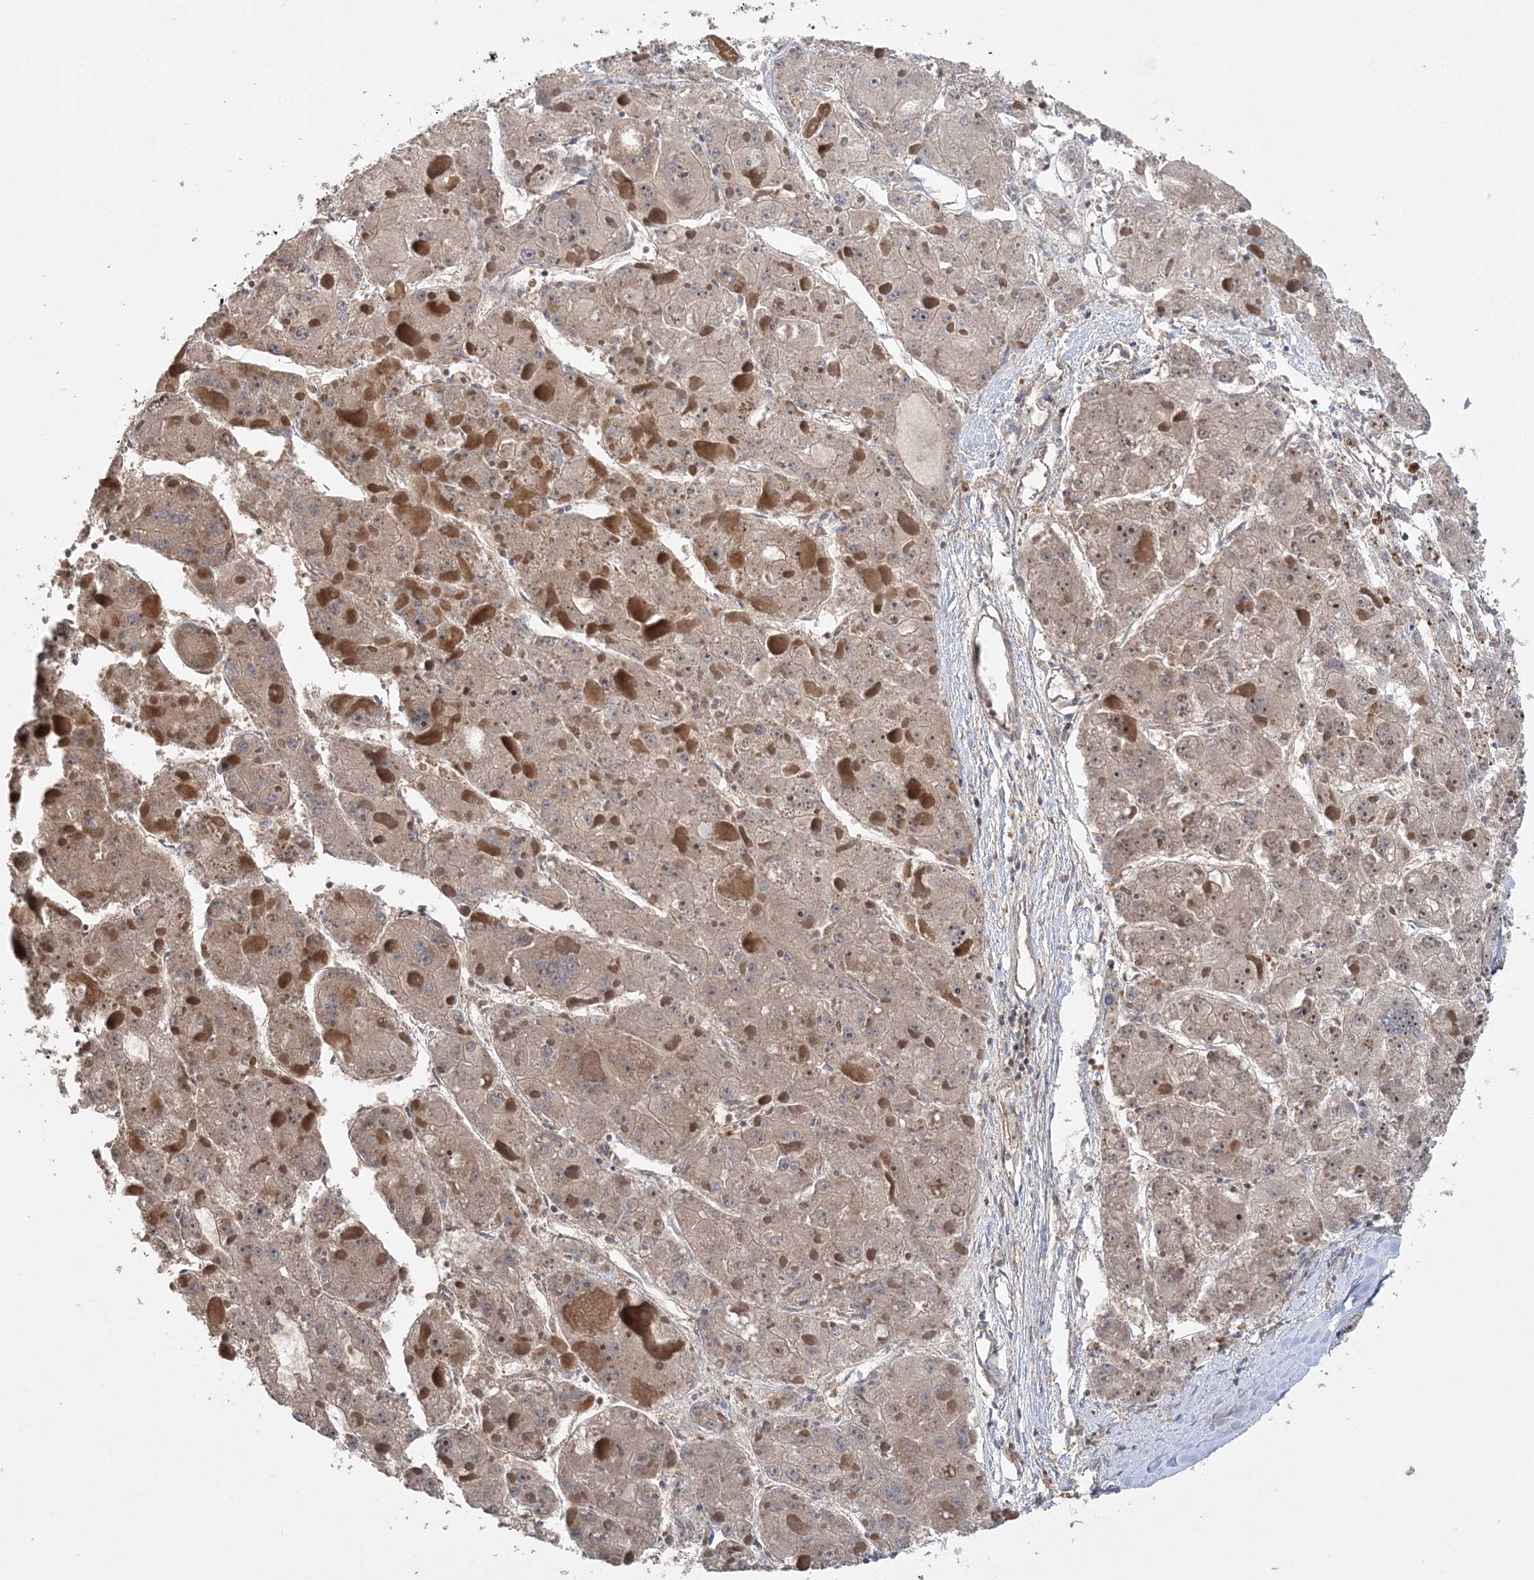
{"staining": {"intensity": "moderate", "quantity": "<25%", "location": "nuclear"}, "tissue": "liver cancer", "cell_type": "Tumor cells", "image_type": "cancer", "snomed": [{"axis": "morphology", "description": "Carcinoma, Hepatocellular, NOS"}, {"axis": "topography", "description": "Liver"}], "caption": "Liver cancer stained with a brown dye shows moderate nuclear positive staining in about <25% of tumor cells.", "gene": "ACAP2", "patient": {"sex": "female", "age": 73}}